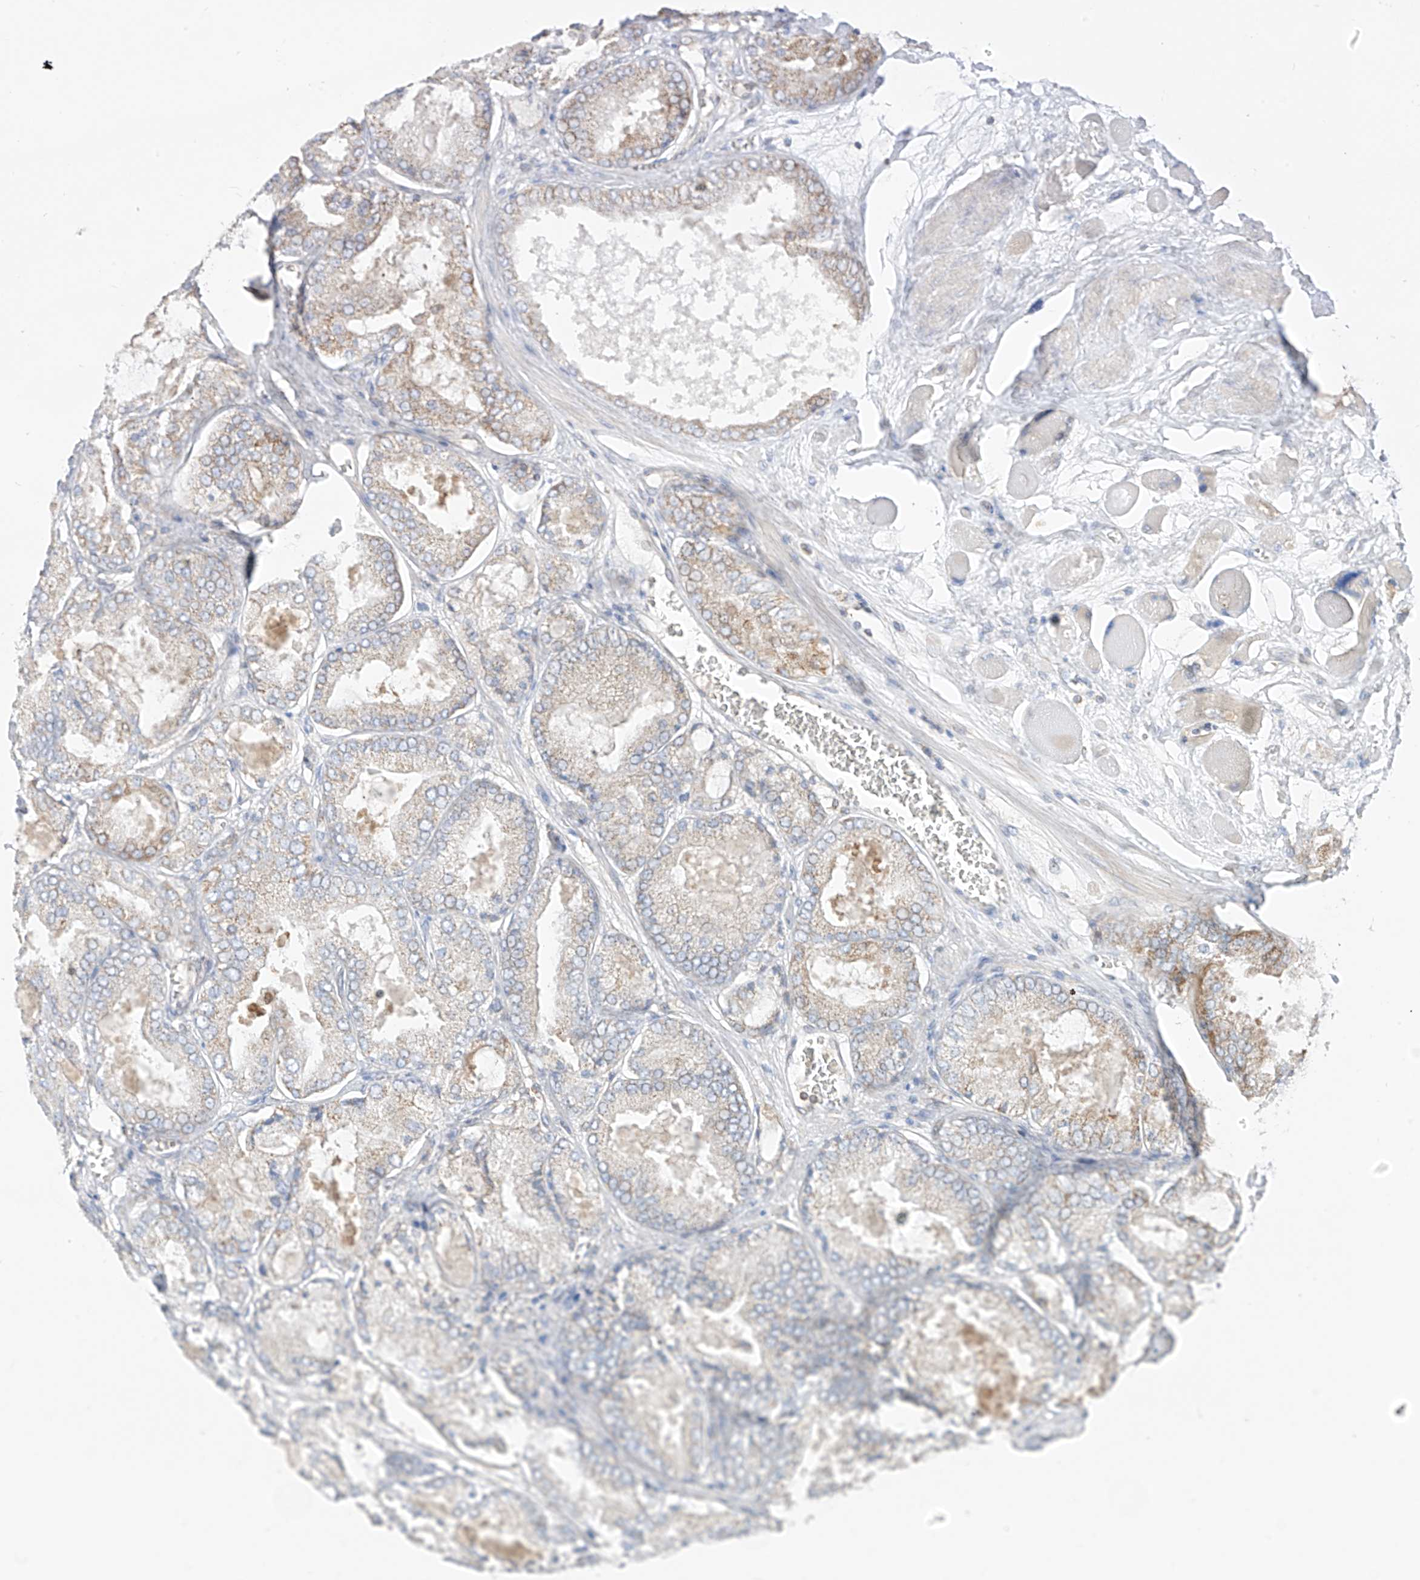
{"staining": {"intensity": "weak", "quantity": "<25%", "location": "cytoplasmic/membranous"}, "tissue": "prostate cancer", "cell_type": "Tumor cells", "image_type": "cancer", "snomed": [{"axis": "morphology", "description": "Adenocarcinoma, Low grade"}, {"axis": "topography", "description": "Prostate"}], "caption": "IHC micrograph of human prostate cancer stained for a protein (brown), which displays no positivity in tumor cells.", "gene": "ETHE1", "patient": {"sex": "male", "age": 67}}